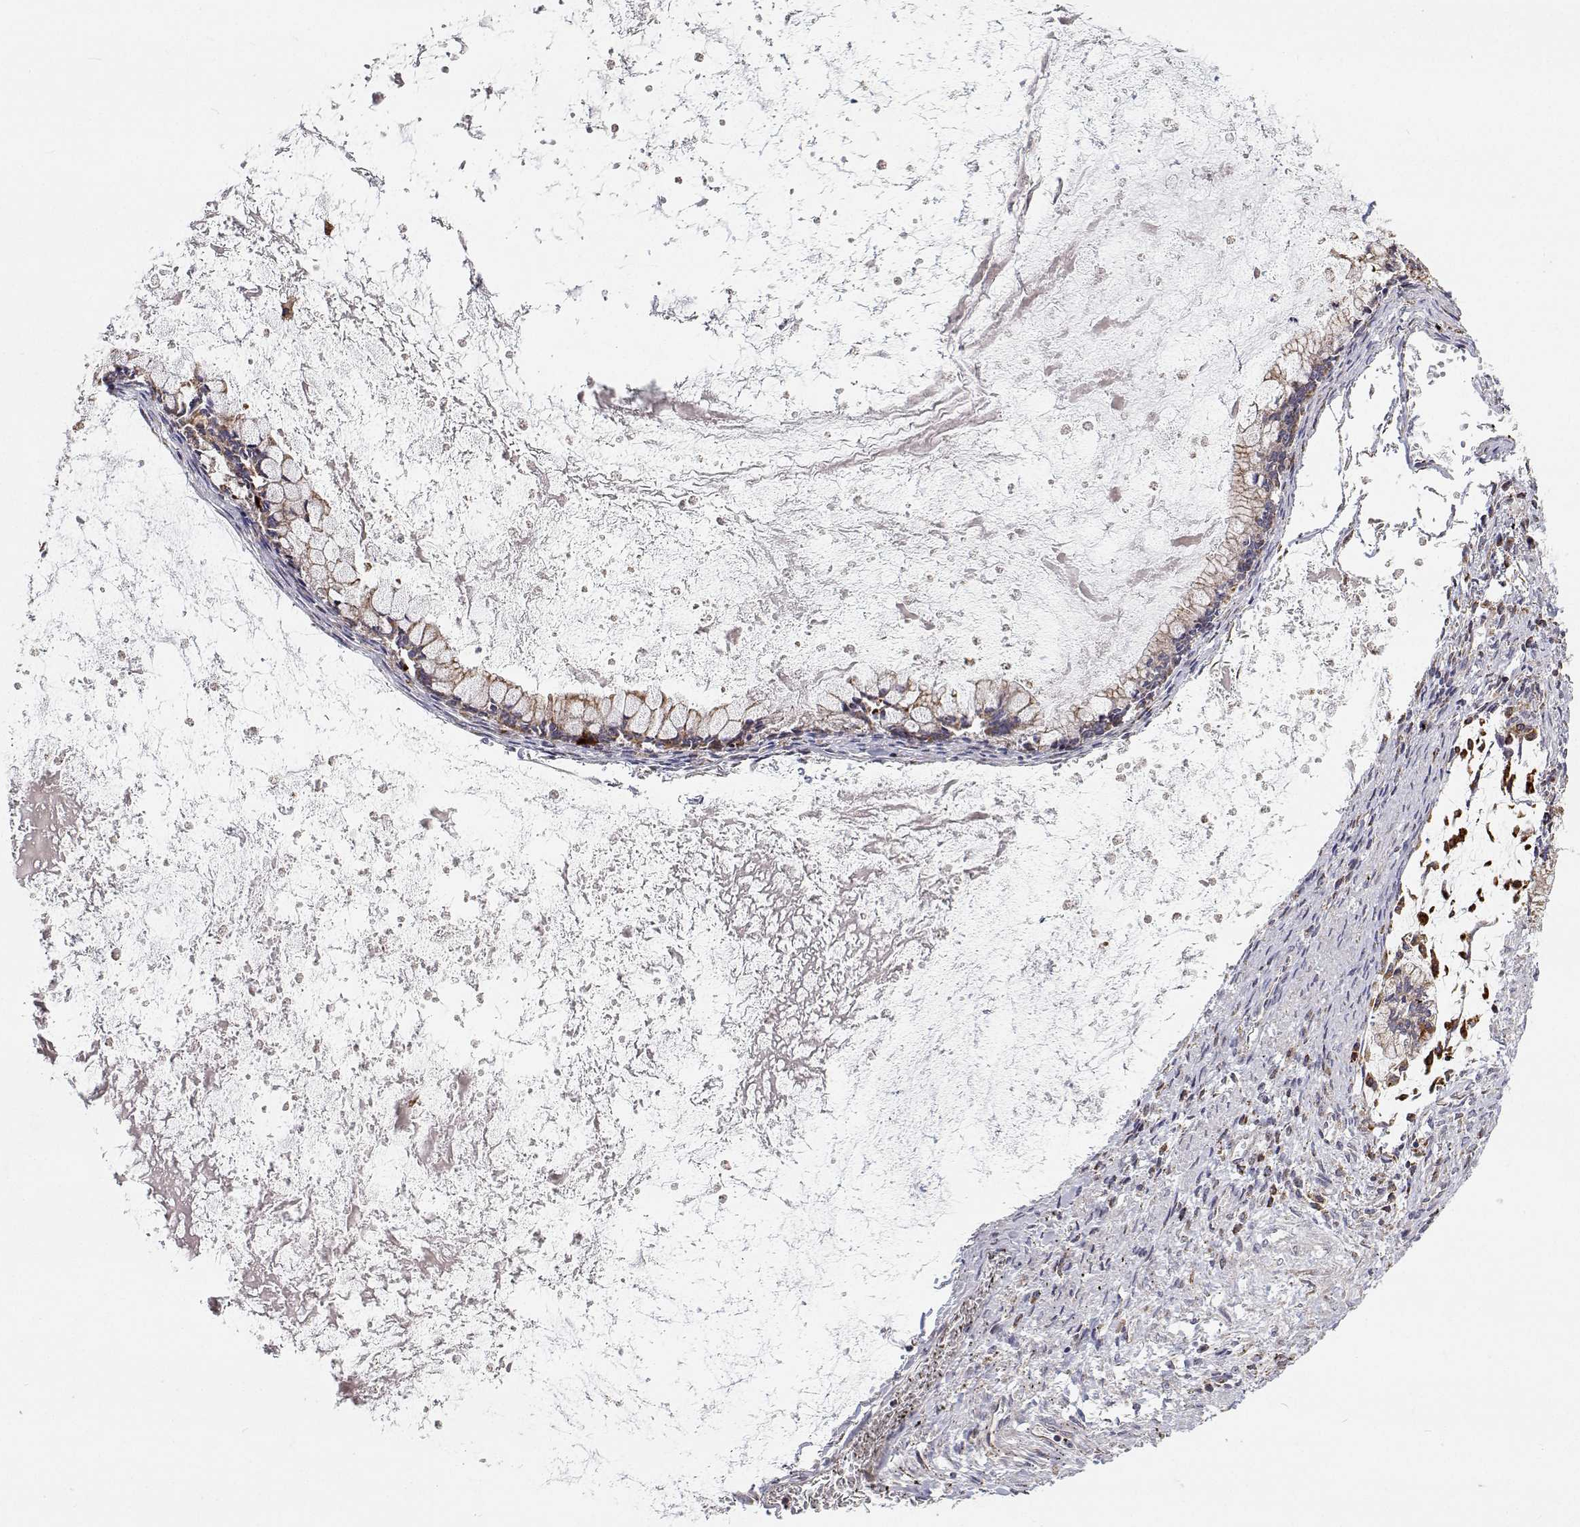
{"staining": {"intensity": "weak", "quantity": ">75%", "location": "cytoplasmic/membranous"}, "tissue": "ovarian cancer", "cell_type": "Tumor cells", "image_type": "cancer", "snomed": [{"axis": "morphology", "description": "Cystadenocarcinoma, mucinous, NOS"}, {"axis": "topography", "description": "Ovary"}], "caption": "The immunohistochemical stain shows weak cytoplasmic/membranous staining in tumor cells of ovarian cancer tissue.", "gene": "SPICE1", "patient": {"sex": "female", "age": 67}}